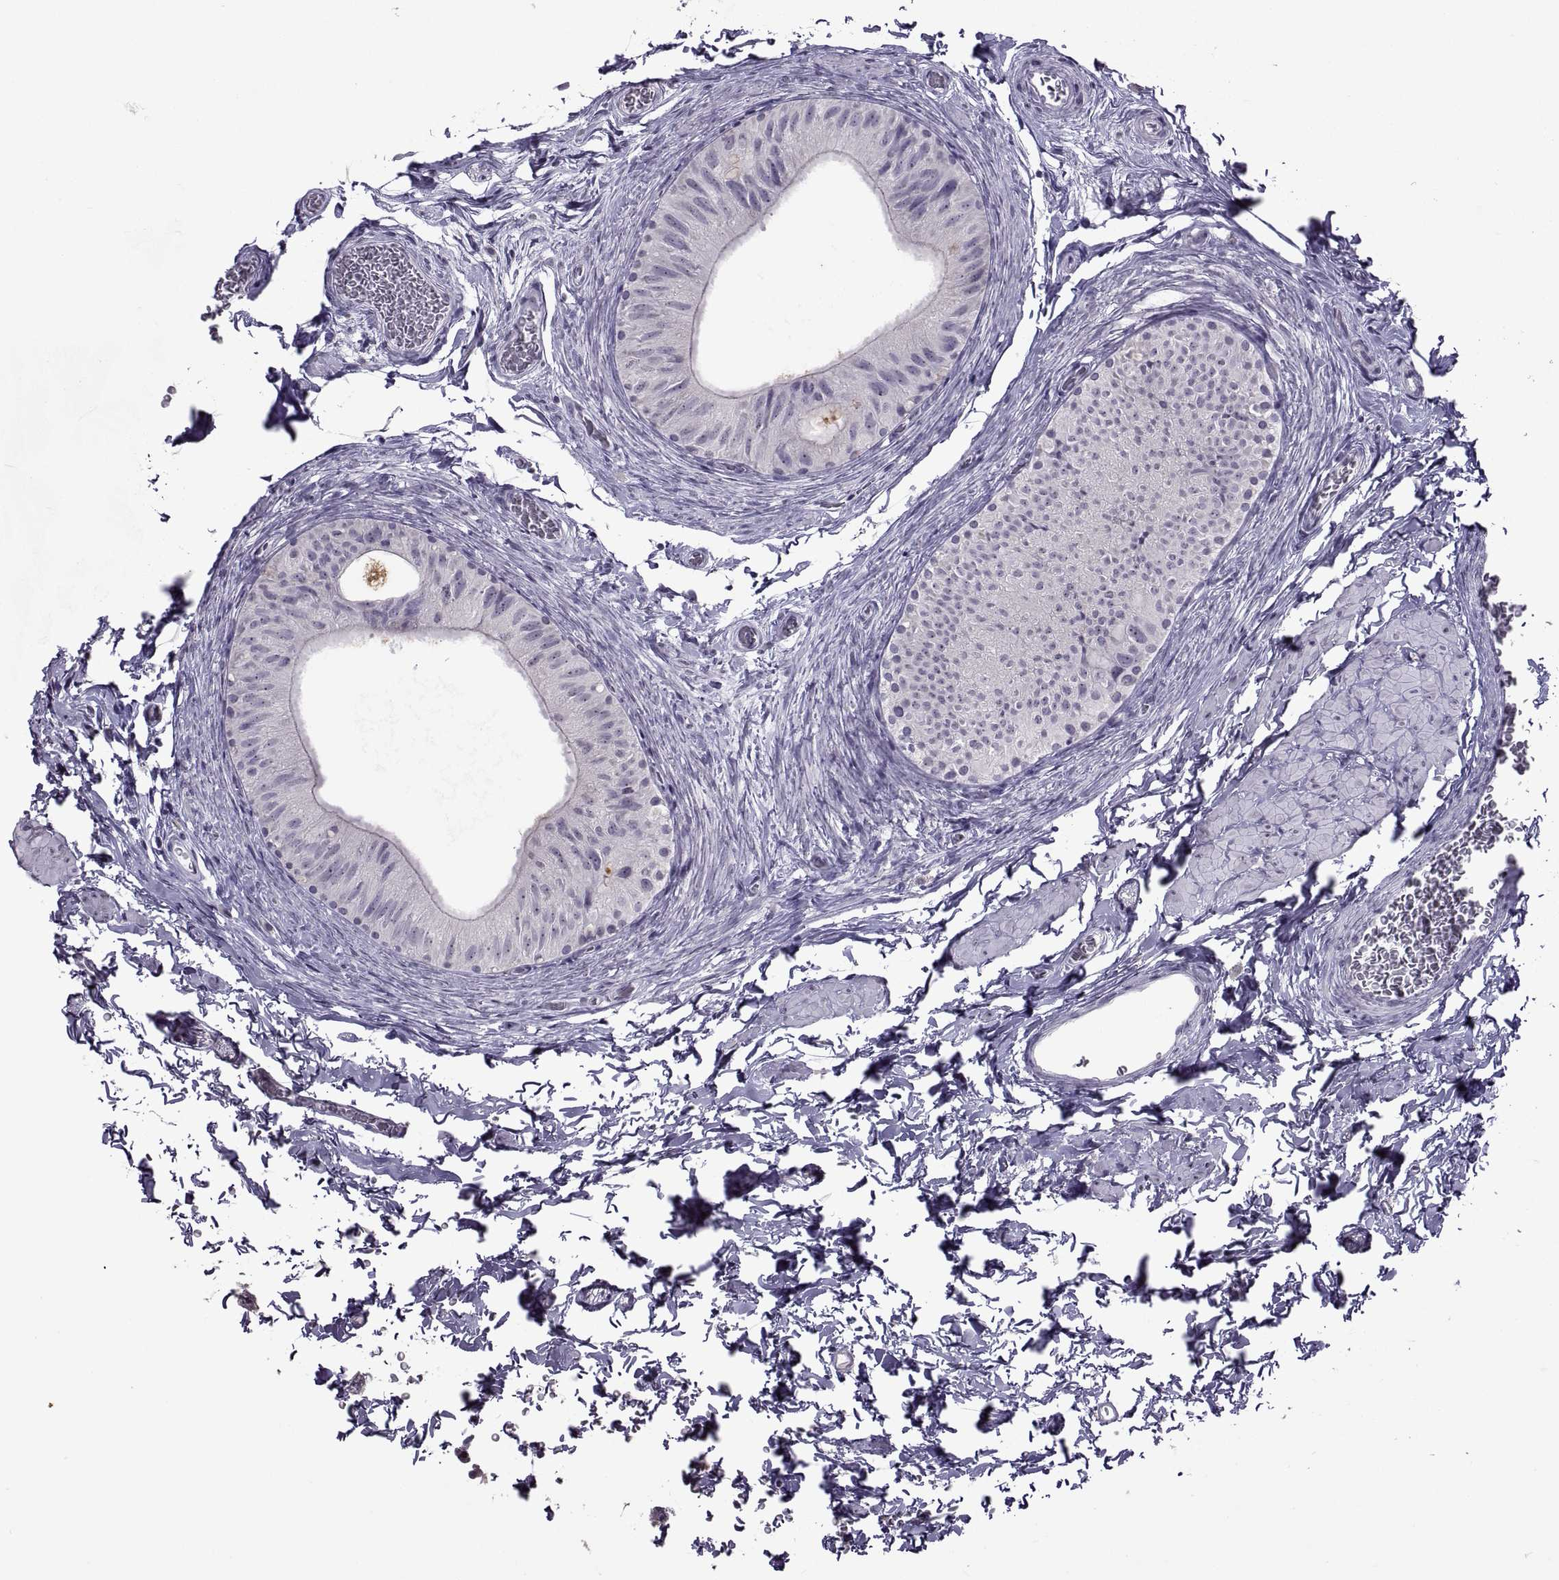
{"staining": {"intensity": "negative", "quantity": "none", "location": "none"}, "tissue": "epididymis", "cell_type": "Glandular cells", "image_type": "normal", "snomed": [{"axis": "morphology", "description": "Normal tissue, NOS"}, {"axis": "topography", "description": "Epididymis, spermatic cord, NOS"}, {"axis": "topography", "description": "Epididymis"}], "caption": "Immunohistochemical staining of normal human epididymis demonstrates no significant staining in glandular cells.", "gene": "ASIC2", "patient": {"sex": "male", "age": 31}}